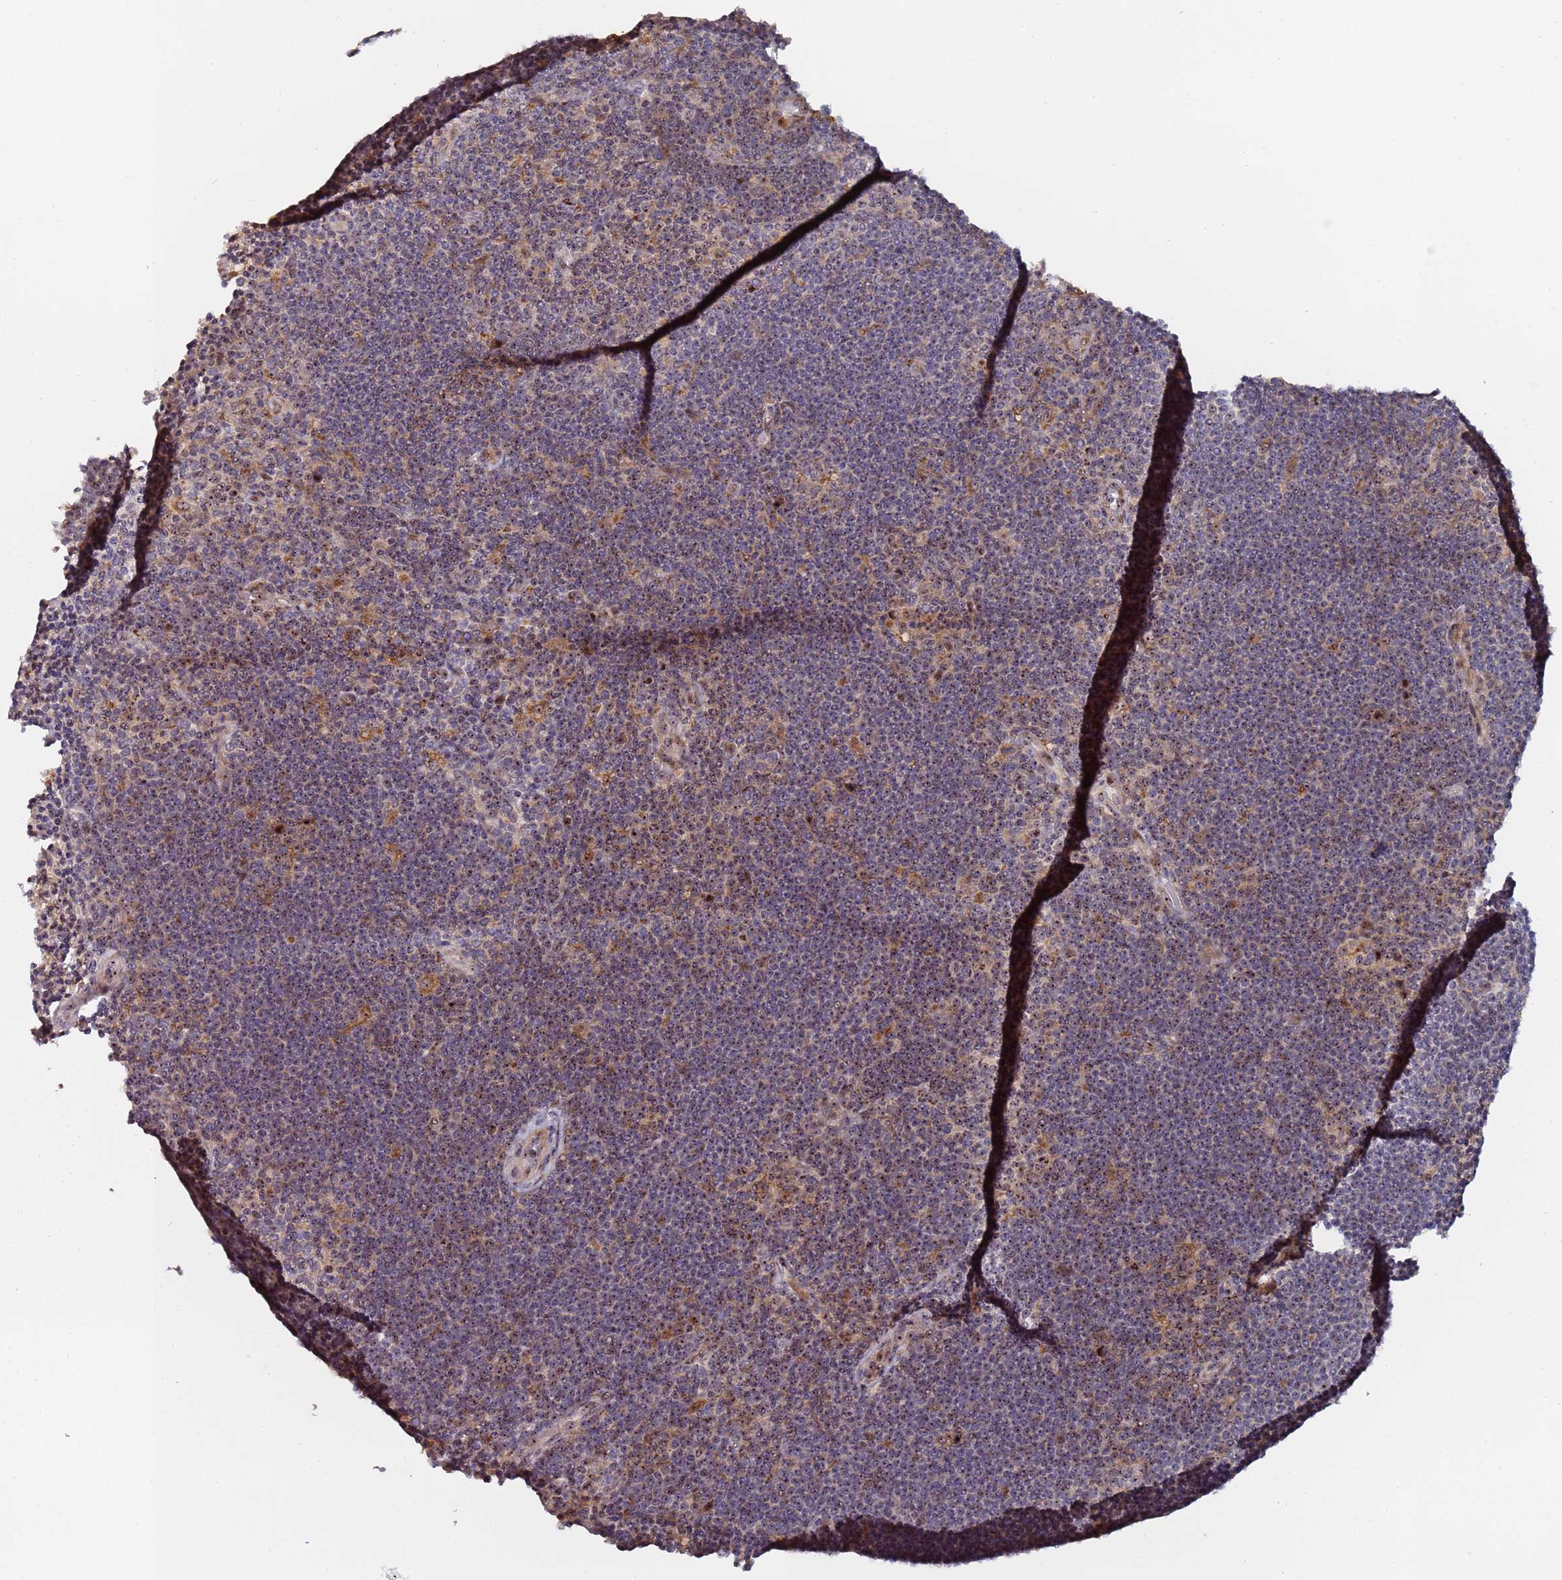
{"staining": {"intensity": "moderate", "quantity": "25%-75%", "location": "nuclear"}, "tissue": "lymphoma", "cell_type": "Tumor cells", "image_type": "cancer", "snomed": [{"axis": "morphology", "description": "Hodgkin's disease, NOS"}, {"axis": "topography", "description": "Lymph node"}], "caption": "Protein staining reveals moderate nuclear expression in approximately 25%-75% of tumor cells in lymphoma. (brown staining indicates protein expression, while blue staining denotes nuclei).", "gene": "KRI1", "patient": {"sex": "female", "age": 57}}